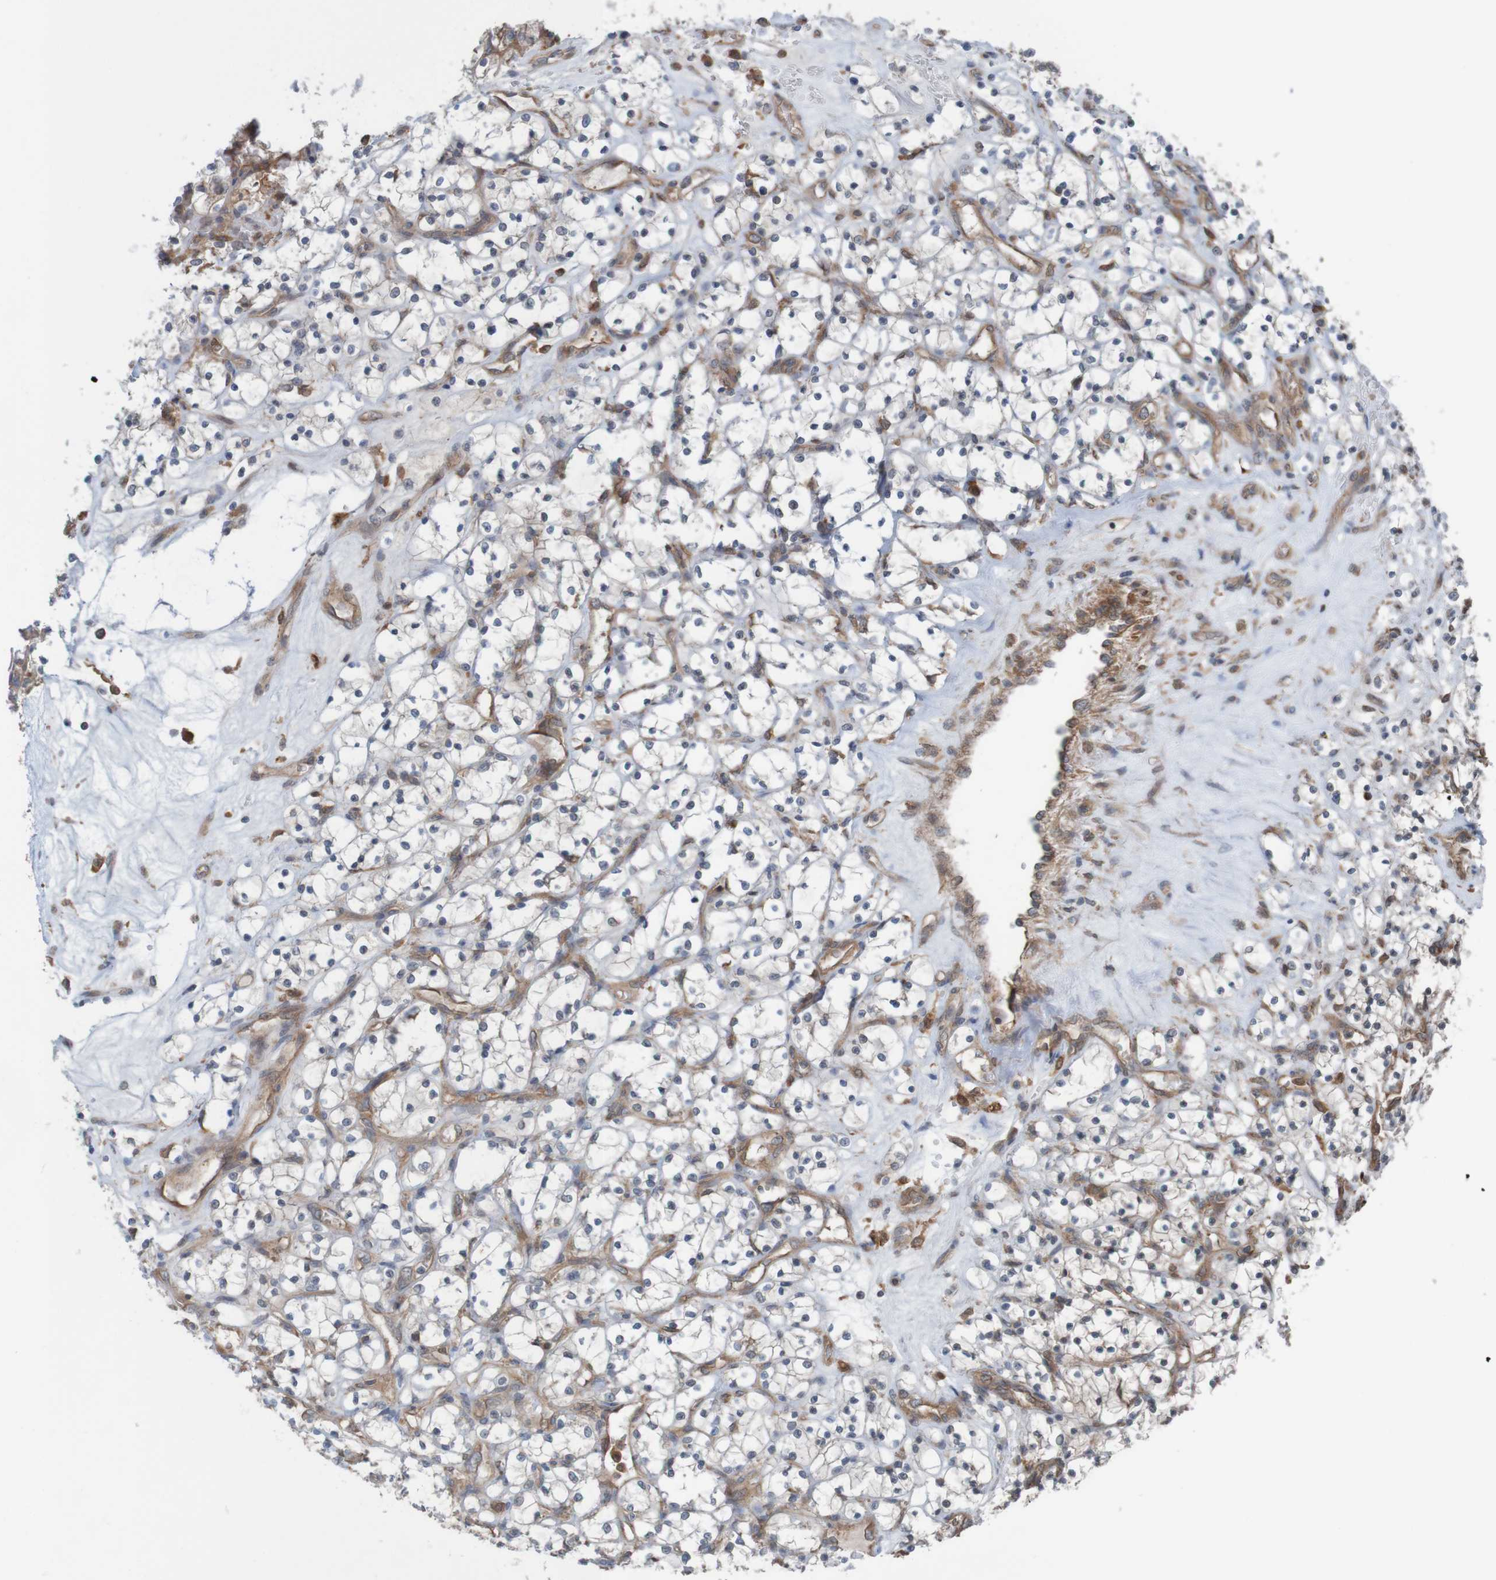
{"staining": {"intensity": "negative", "quantity": "none", "location": "none"}, "tissue": "renal cancer", "cell_type": "Tumor cells", "image_type": "cancer", "snomed": [{"axis": "morphology", "description": "Adenocarcinoma, NOS"}, {"axis": "topography", "description": "Kidney"}], "caption": "Tumor cells are negative for protein expression in human adenocarcinoma (renal).", "gene": "ARHGEF11", "patient": {"sex": "female", "age": 69}}